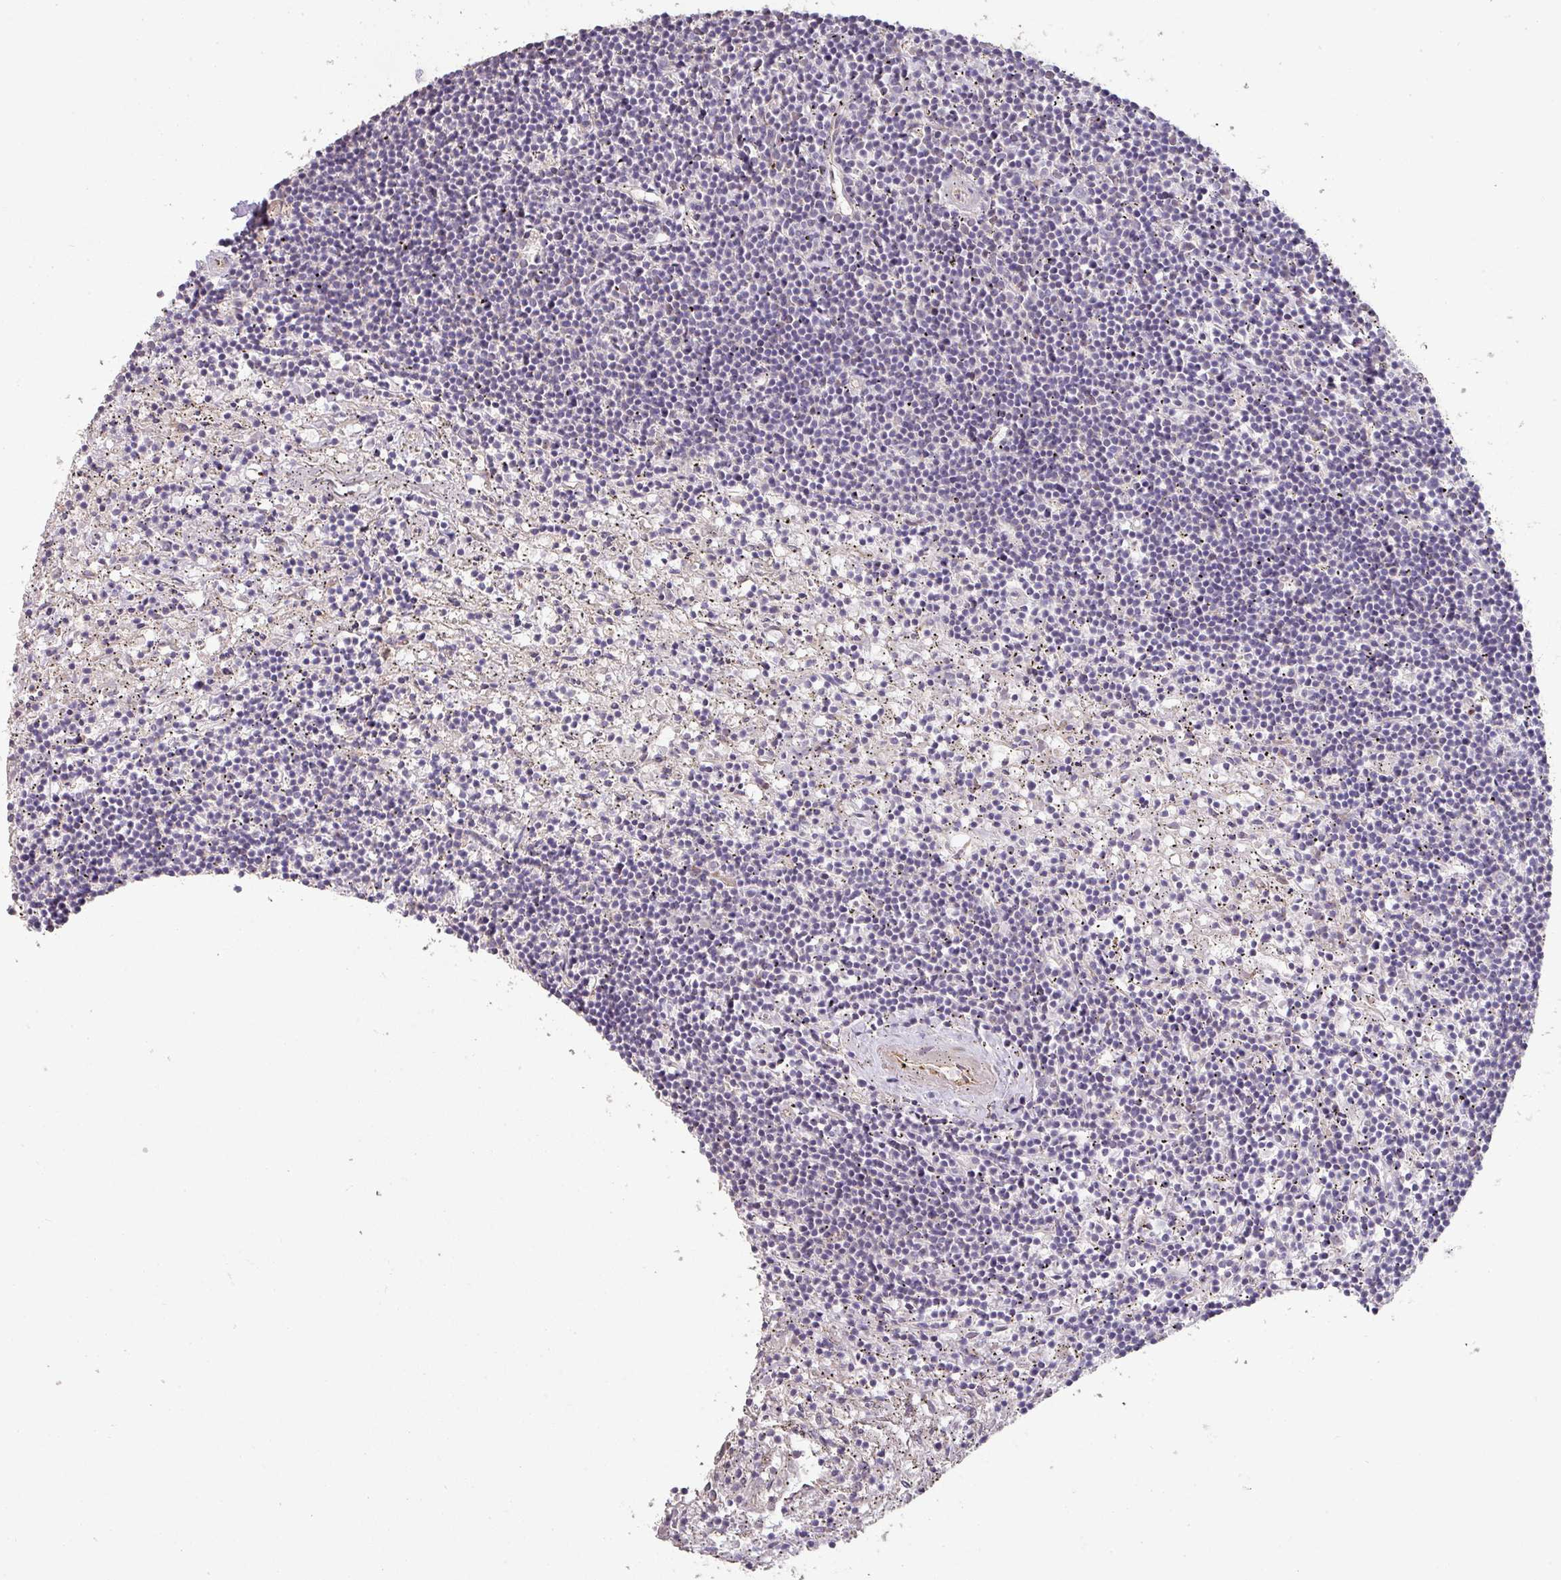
{"staining": {"intensity": "negative", "quantity": "none", "location": "none"}, "tissue": "lymphoma", "cell_type": "Tumor cells", "image_type": "cancer", "snomed": [{"axis": "morphology", "description": "Malignant lymphoma, non-Hodgkin's type, Low grade"}, {"axis": "topography", "description": "Spleen"}], "caption": "Image shows no protein positivity in tumor cells of lymphoma tissue. (Stains: DAB immunohistochemistry with hematoxylin counter stain, Microscopy: brightfield microscopy at high magnification).", "gene": "PCDH1", "patient": {"sex": "male", "age": 76}}